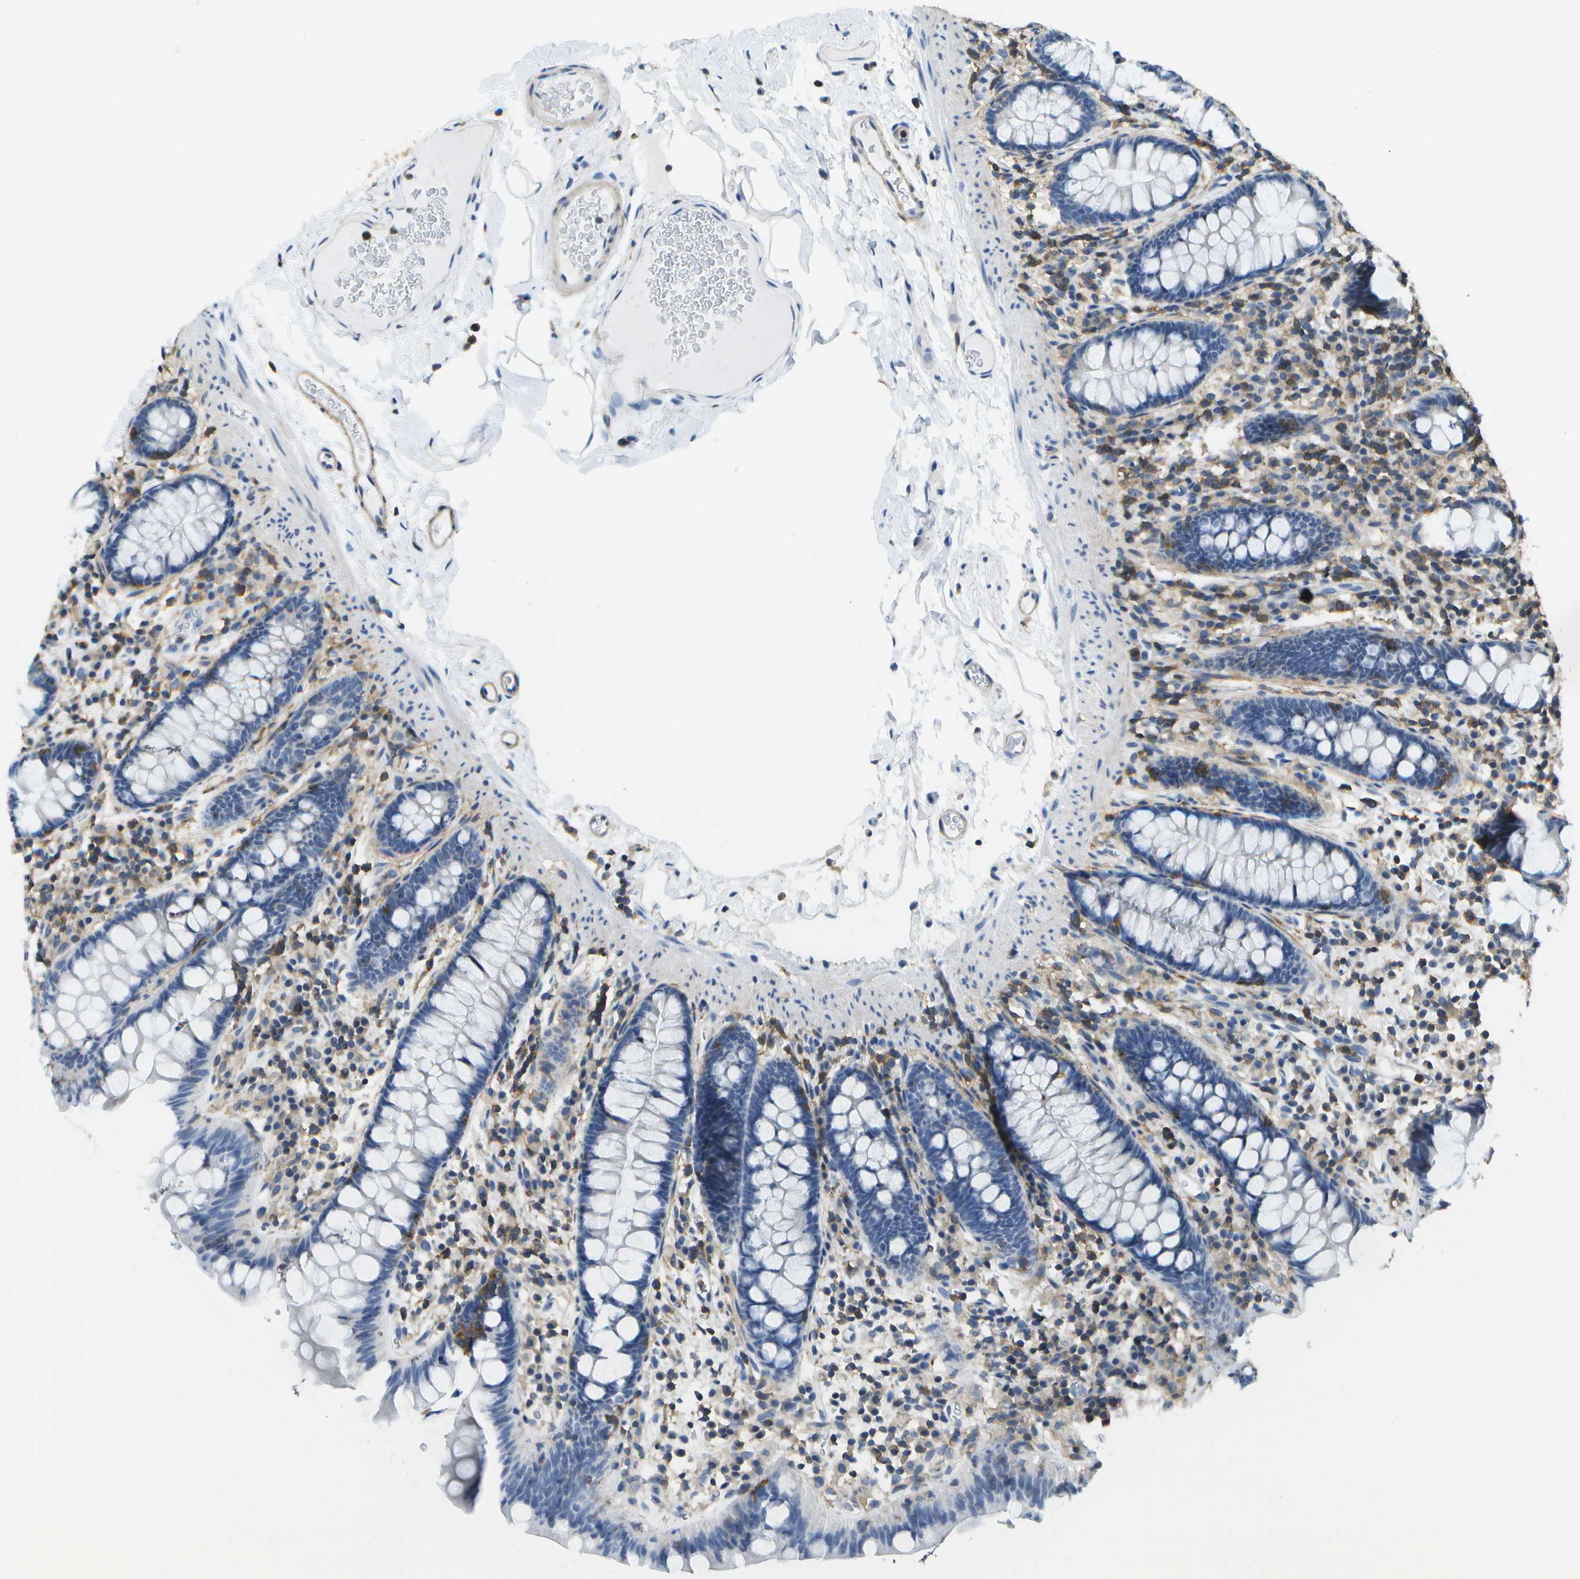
{"staining": {"intensity": "weak", "quantity": ">75%", "location": "cytoplasmic/membranous"}, "tissue": "colon", "cell_type": "Endothelial cells", "image_type": "normal", "snomed": [{"axis": "morphology", "description": "Normal tissue, NOS"}, {"axis": "topography", "description": "Colon"}], "caption": "Weak cytoplasmic/membranous positivity for a protein is appreciated in approximately >75% of endothelial cells of benign colon using immunohistochemistry.", "gene": "RCSD1", "patient": {"sex": "female", "age": 80}}